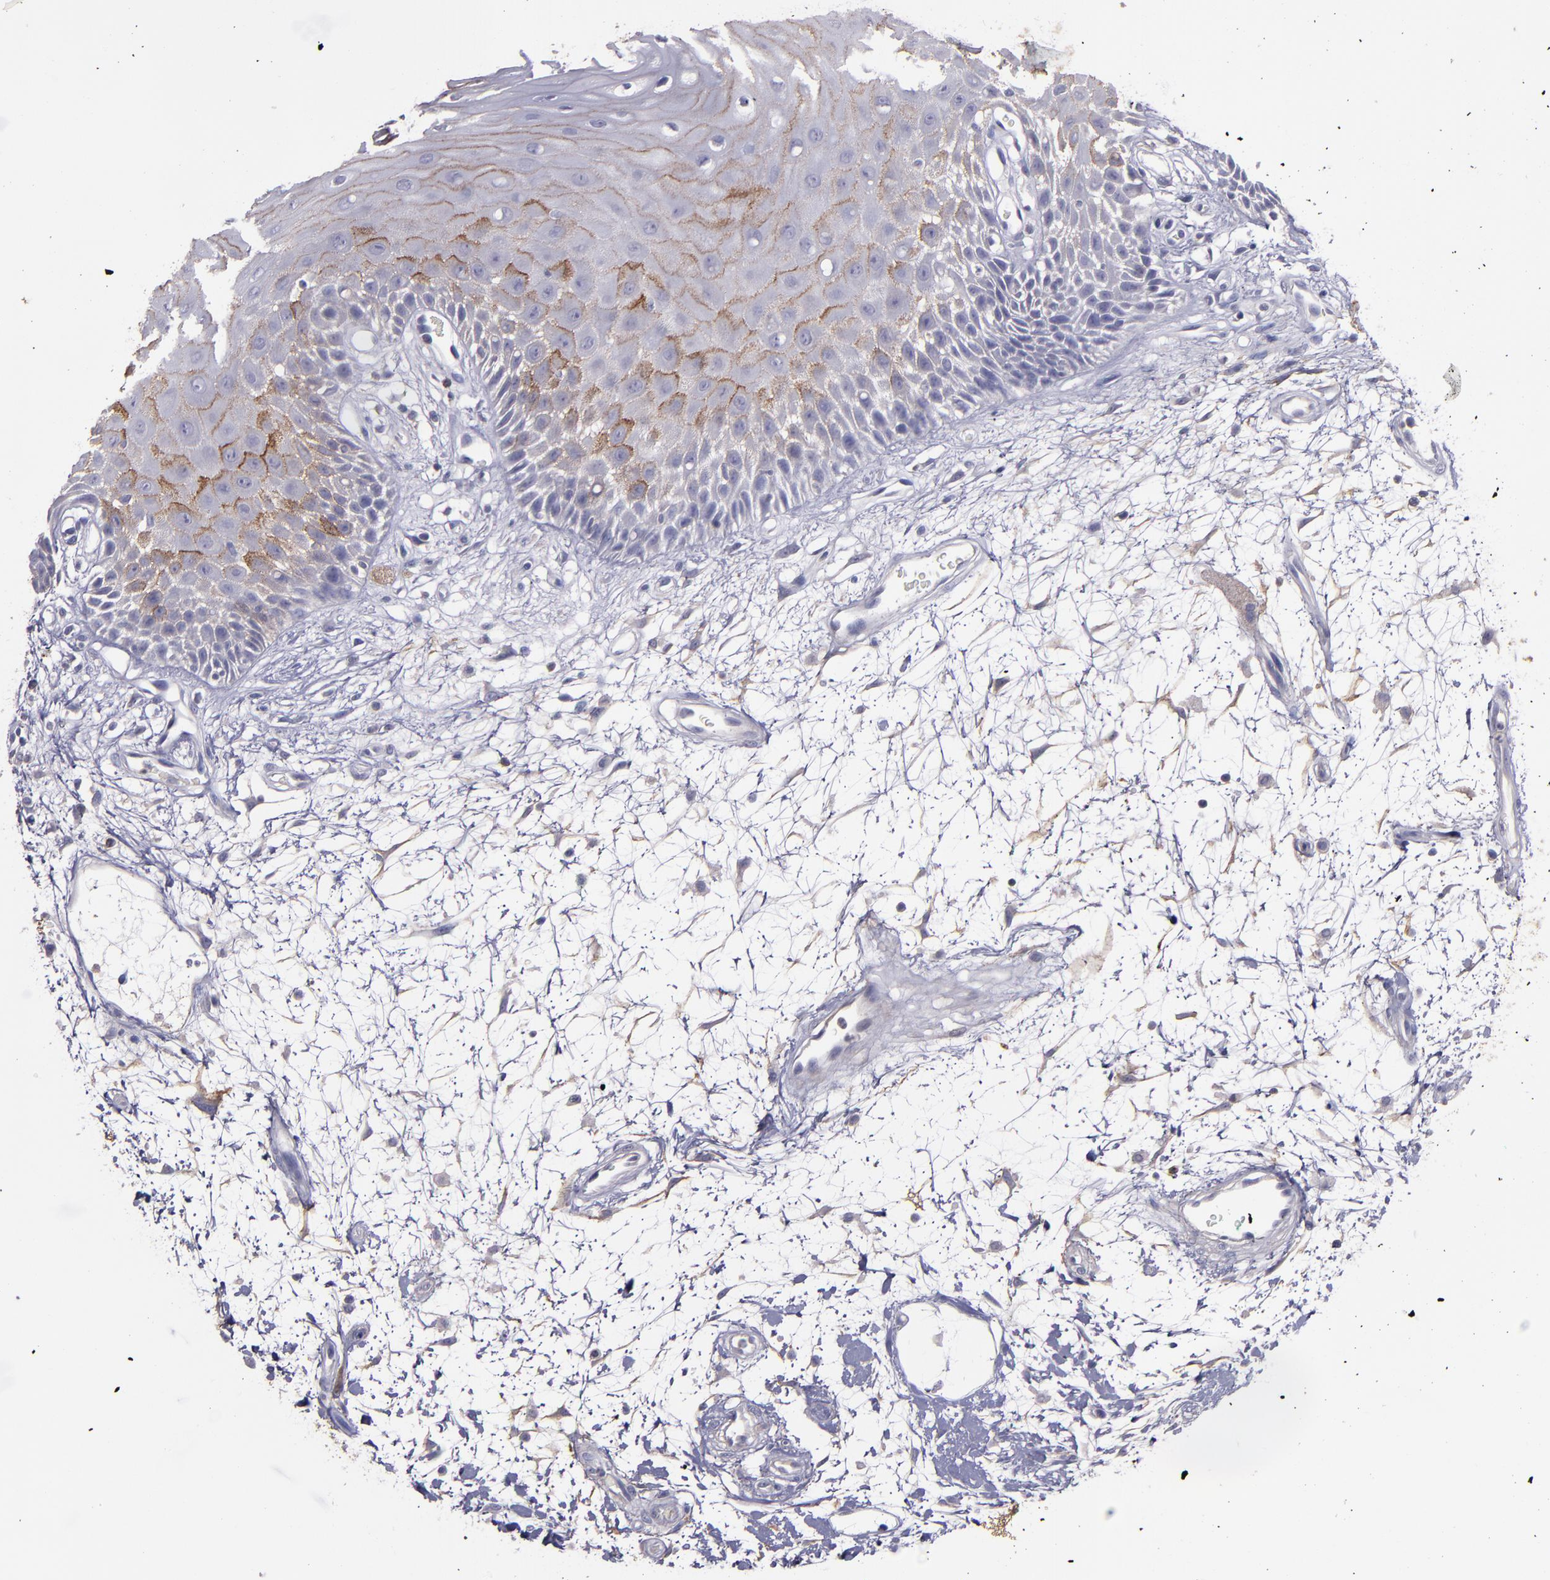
{"staining": {"intensity": "strong", "quantity": ">75%", "location": "cytoplasmic/membranous"}, "tissue": "oral mucosa", "cell_type": "Squamous epithelial cells", "image_type": "normal", "snomed": [{"axis": "morphology", "description": "Normal tissue, NOS"}, {"axis": "morphology", "description": "Squamous cell carcinoma, NOS"}, {"axis": "topography", "description": "Skeletal muscle"}, {"axis": "topography", "description": "Oral tissue"}, {"axis": "topography", "description": "Head-Neck"}], "caption": "Protein staining of normal oral mucosa exhibits strong cytoplasmic/membranous positivity in about >75% of squamous epithelial cells. (DAB IHC, brown staining for protein, blue staining for nuclei).", "gene": "MFGE8", "patient": {"sex": "female", "age": 84}}